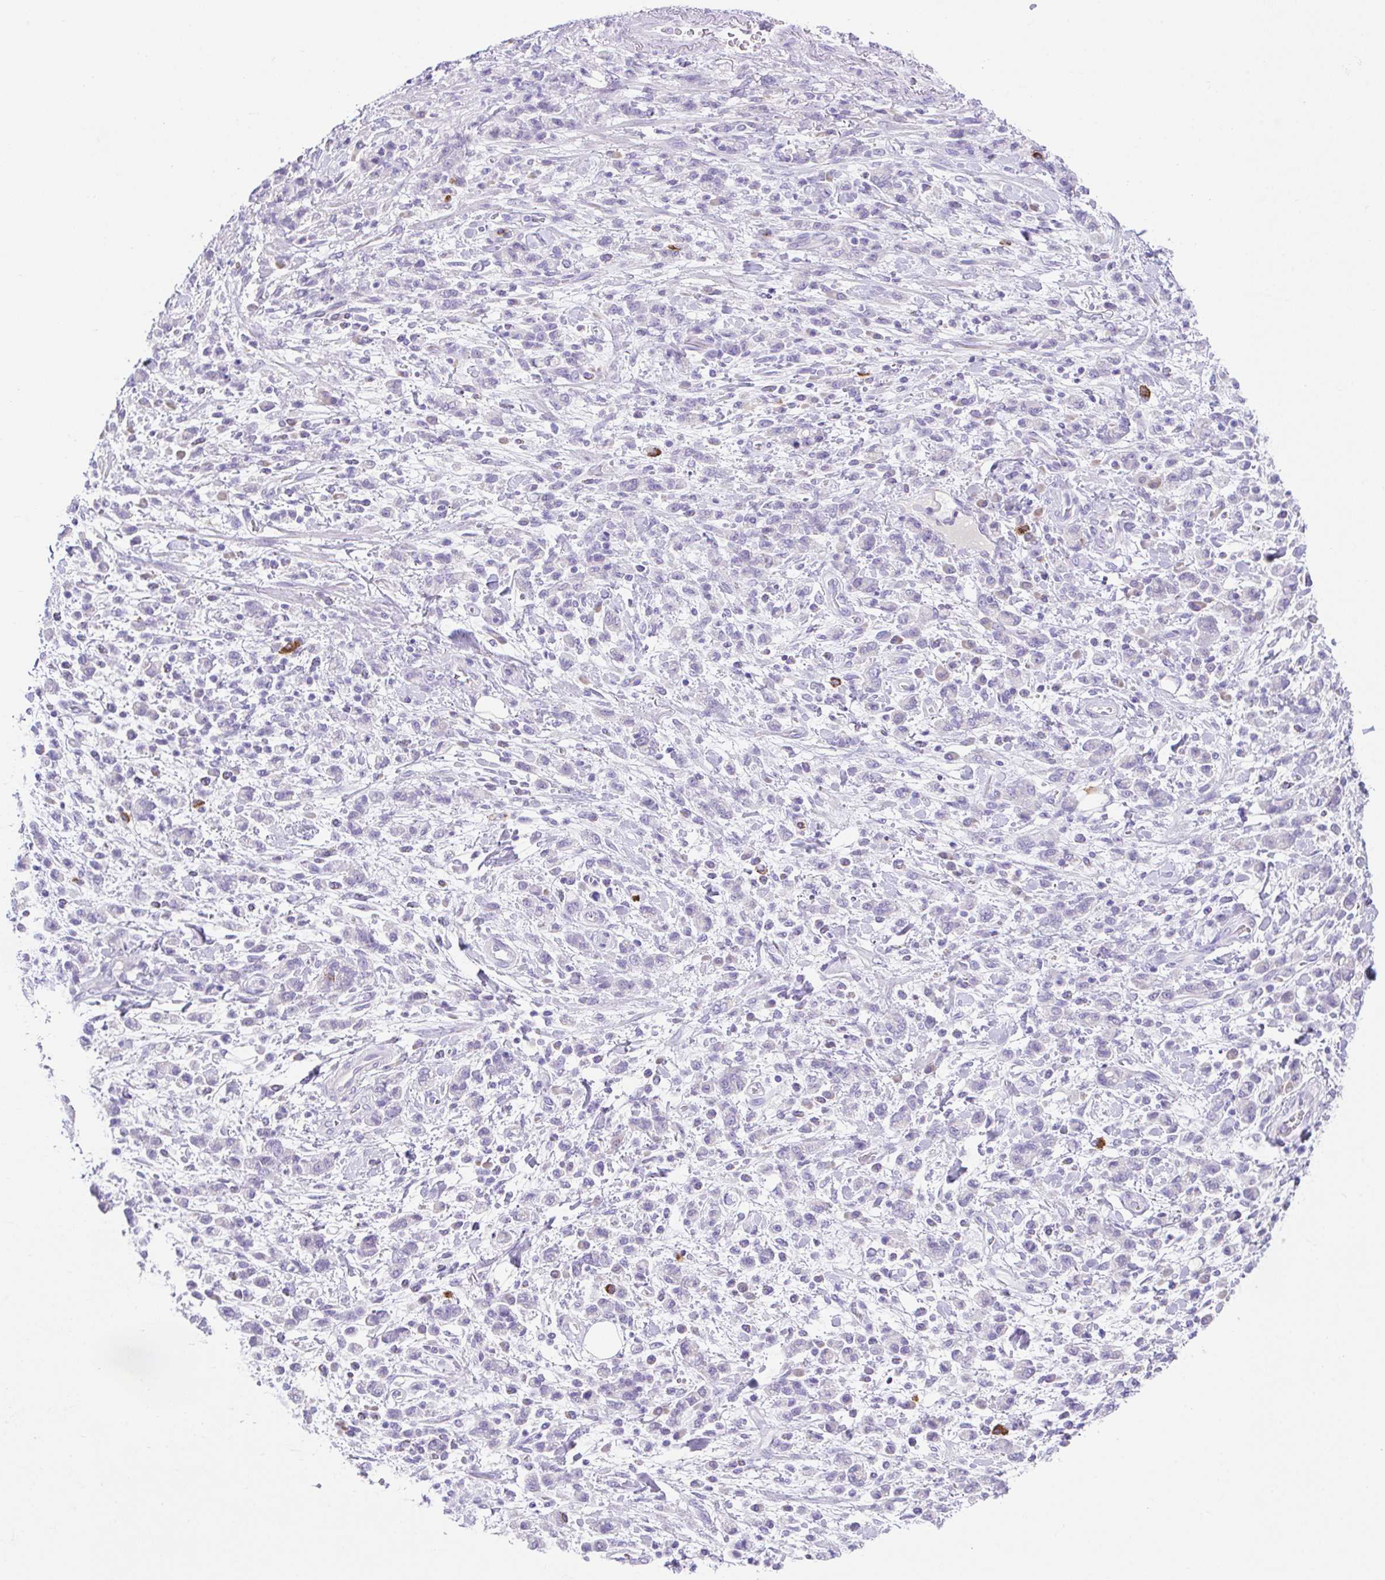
{"staining": {"intensity": "negative", "quantity": "none", "location": "none"}, "tissue": "stomach cancer", "cell_type": "Tumor cells", "image_type": "cancer", "snomed": [{"axis": "morphology", "description": "Adenocarcinoma, NOS"}, {"axis": "topography", "description": "Stomach"}], "caption": "An image of human stomach cancer (adenocarcinoma) is negative for staining in tumor cells. Nuclei are stained in blue.", "gene": "HACD4", "patient": {"sex": "male", "age": 77}}